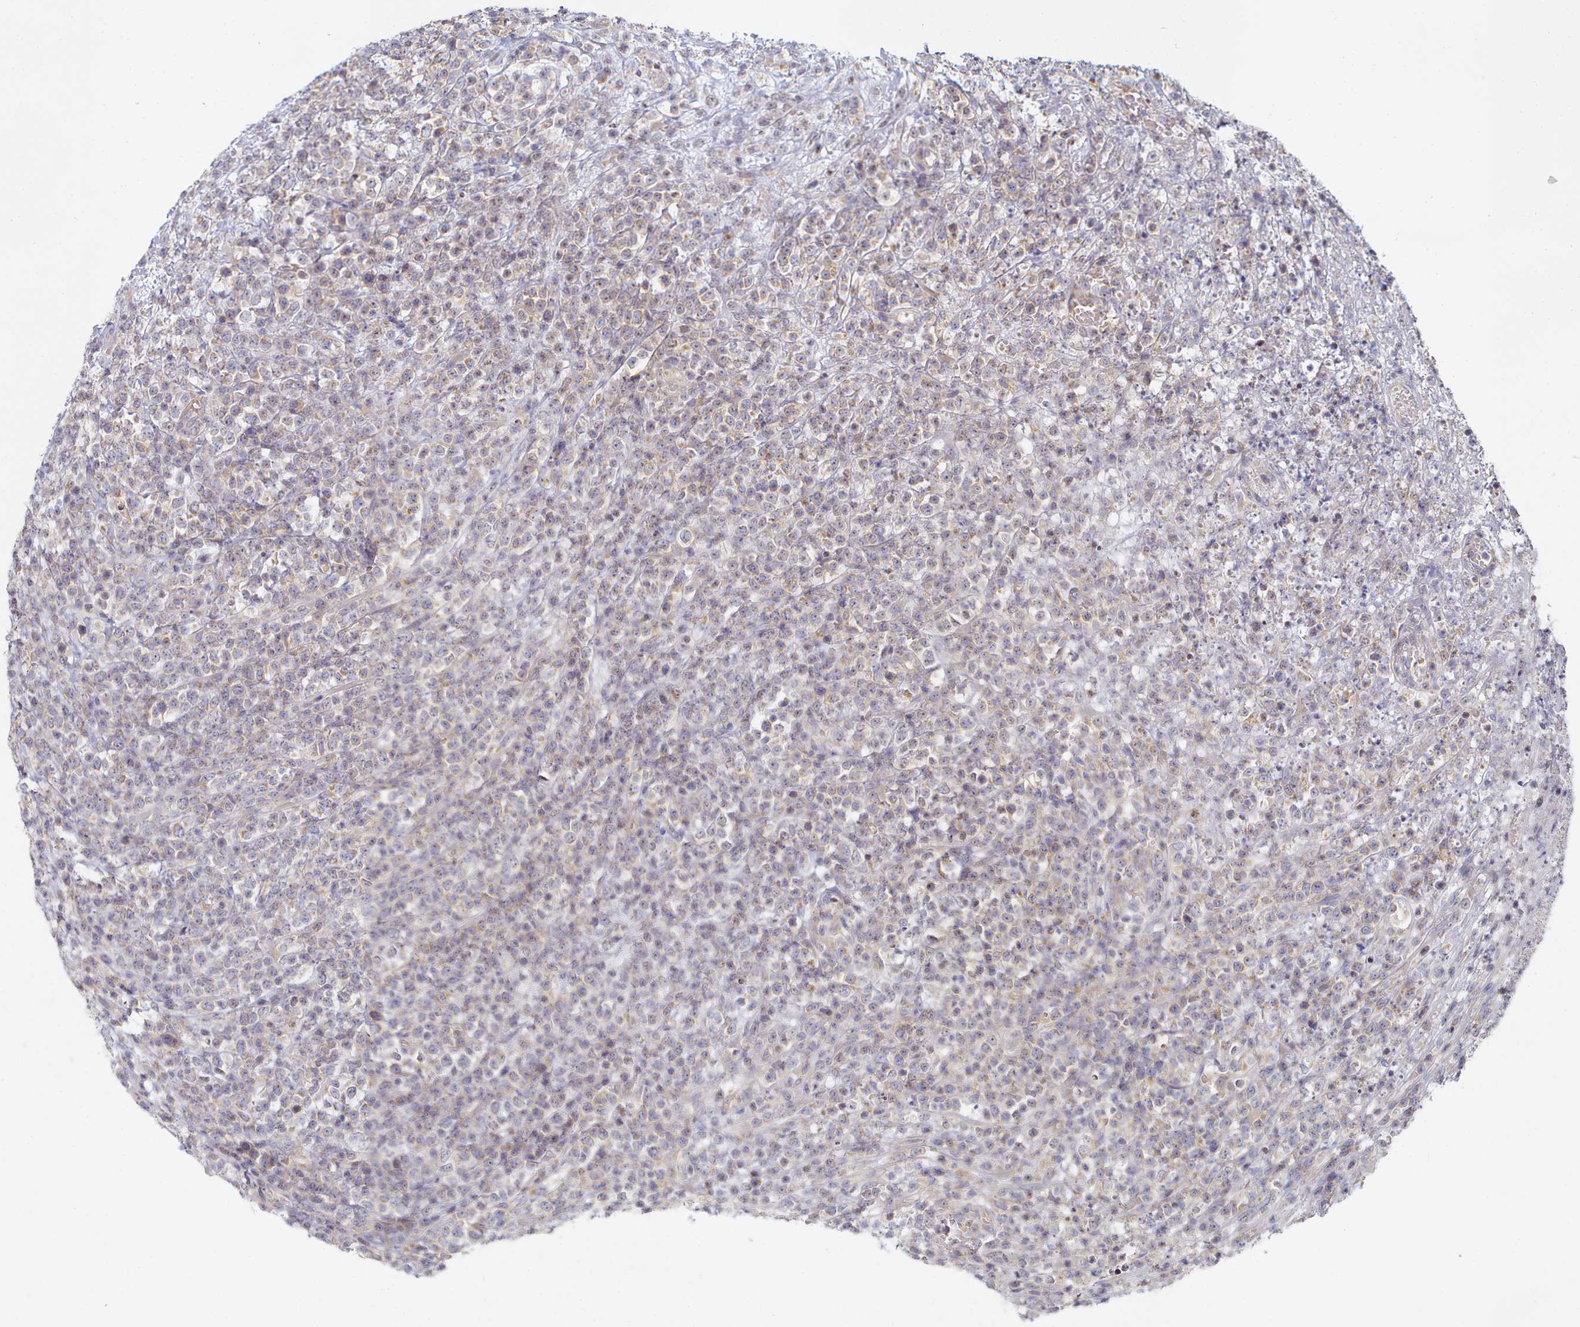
{"staining": {"intensity": "weak", "quantity": "25%-75%", "location": "cytoplasmic/membranous"}, "tissue": "lymphoma", "cell_type": "Tumor cells", "image_type": "cancer", "snomed": [{"axis": "morphology", "description": "Malignant lymphoma, non-Hodgkin's type, High grade"}, {"axis": "topography", "description": "Colon"}], "caption": "Weak cytoplasmic/membranous expression for a protein is appreciated in about 25%-75% of tumor cells of high-grade malignant lymphoma, non-Hodgkin's type using IHC.", "gene": "TYW1B", "patient": {"sex": "female", "age": 53}}